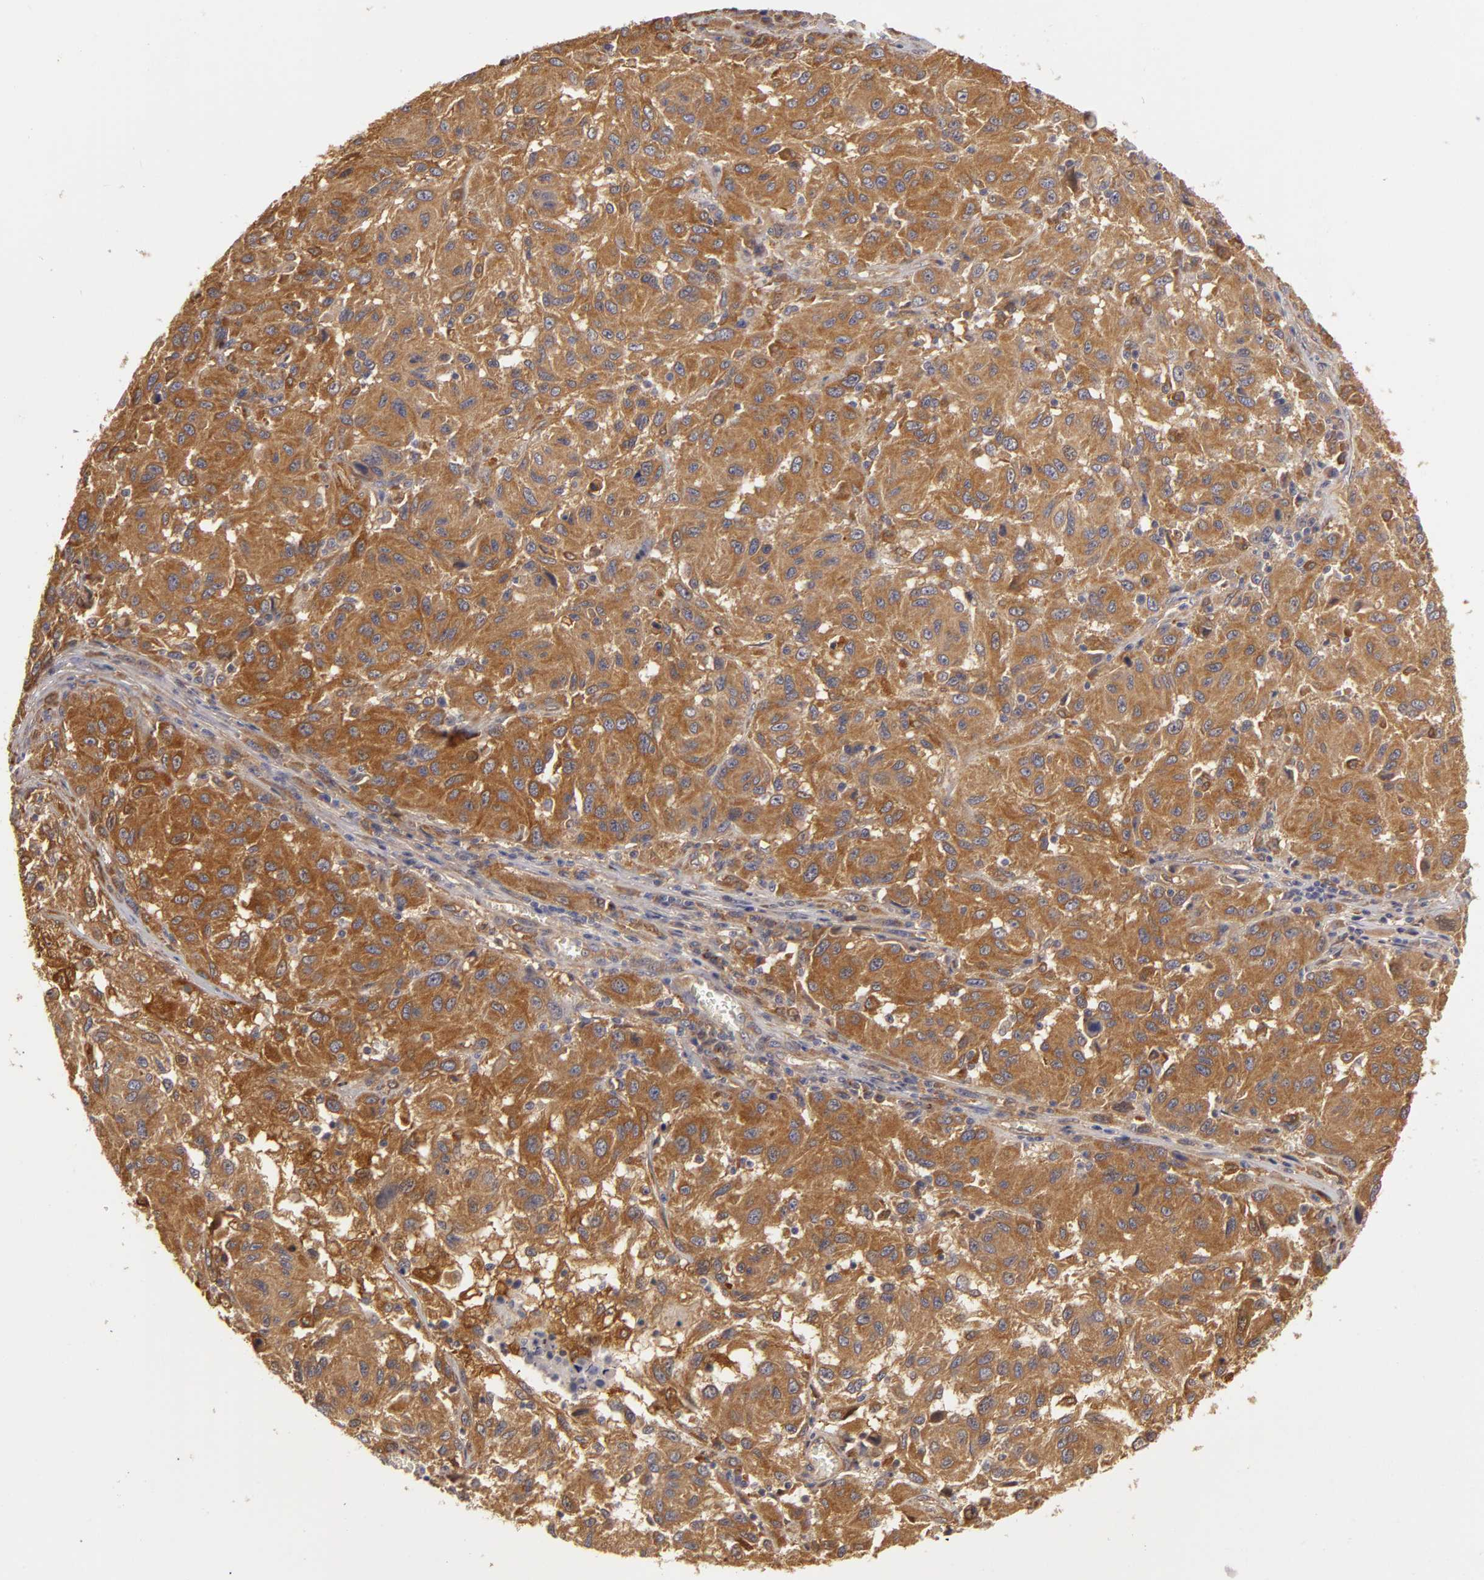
{"staining": {"intensity": "moderate", "quantity": ">75%", "location": "cytoplasmic/membranous"}, "tissue": "melanoma", "cell_type": "Tumor cells", "image_type": "cancer", "snomed": [{"axis": "morphology", "description": "Malignant melanoma, NOS"}, {"axis": "topography", "description": "Skin"}], "caption": "IHC photomicrograph of human malignant melanoma stained for a protein (brown), which shows medium levels of moderate cytoplasmic/membranous staining in approximately >75% of tumor cells.", "gene": "ZNF229", "patient": {"sex": "female", "age": 77}}